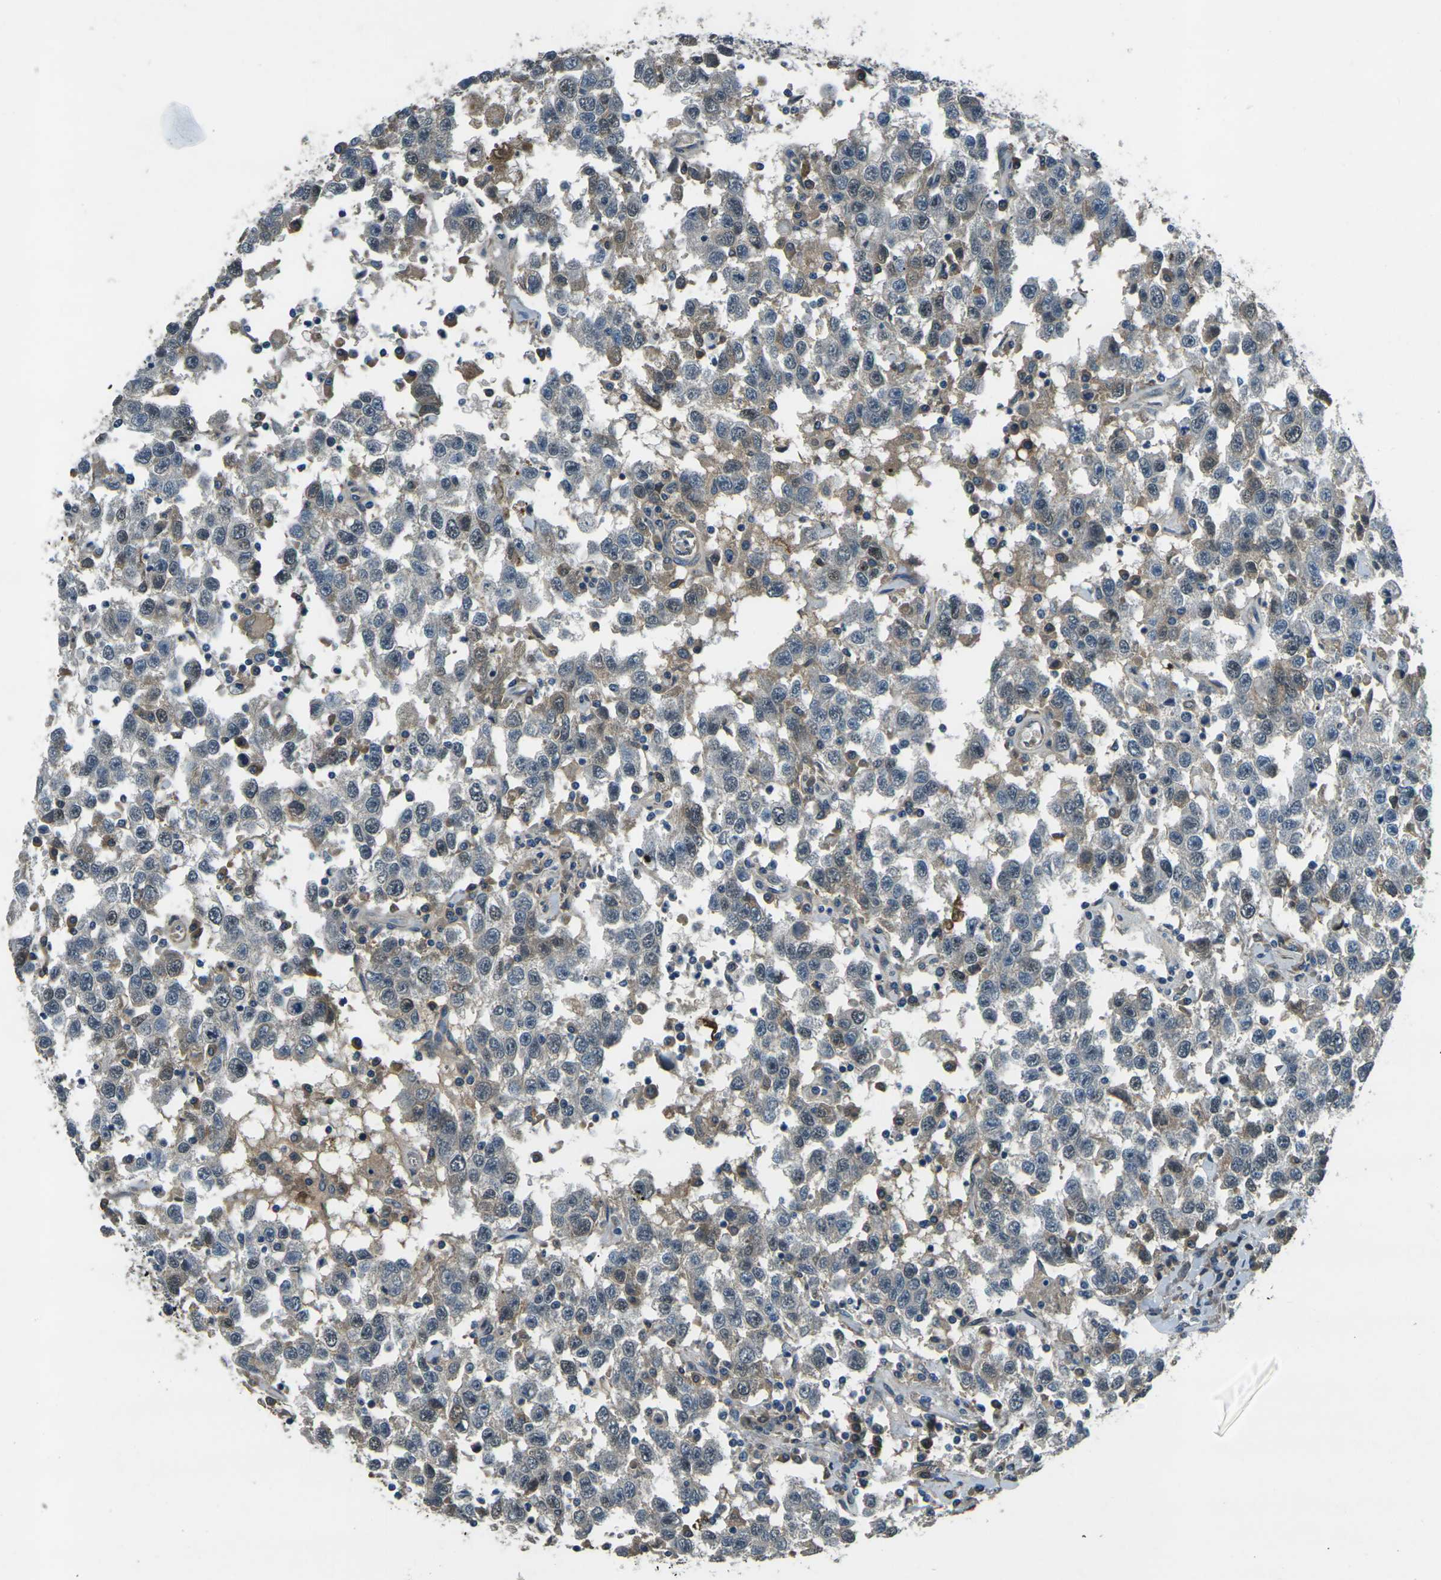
{"staining": {"intensity": "weak", "quantity": "25%-75%", "location": "cytoplasmic/membranous"}, "tissue": "testis cancer", "cell_type": "Tumor cells", "image_type": "cancer", "snomed": [{"axis": "morphology", "description": "Seminoma, NOS"}, {"axis": "topography", "description": "Testis"}], "caption": "Human testis seminoma stained with a protein marker exhibits weak staining in tumor cells.", "gene": "AFAP1", "patient": {"sex": "male", "age": 41}}